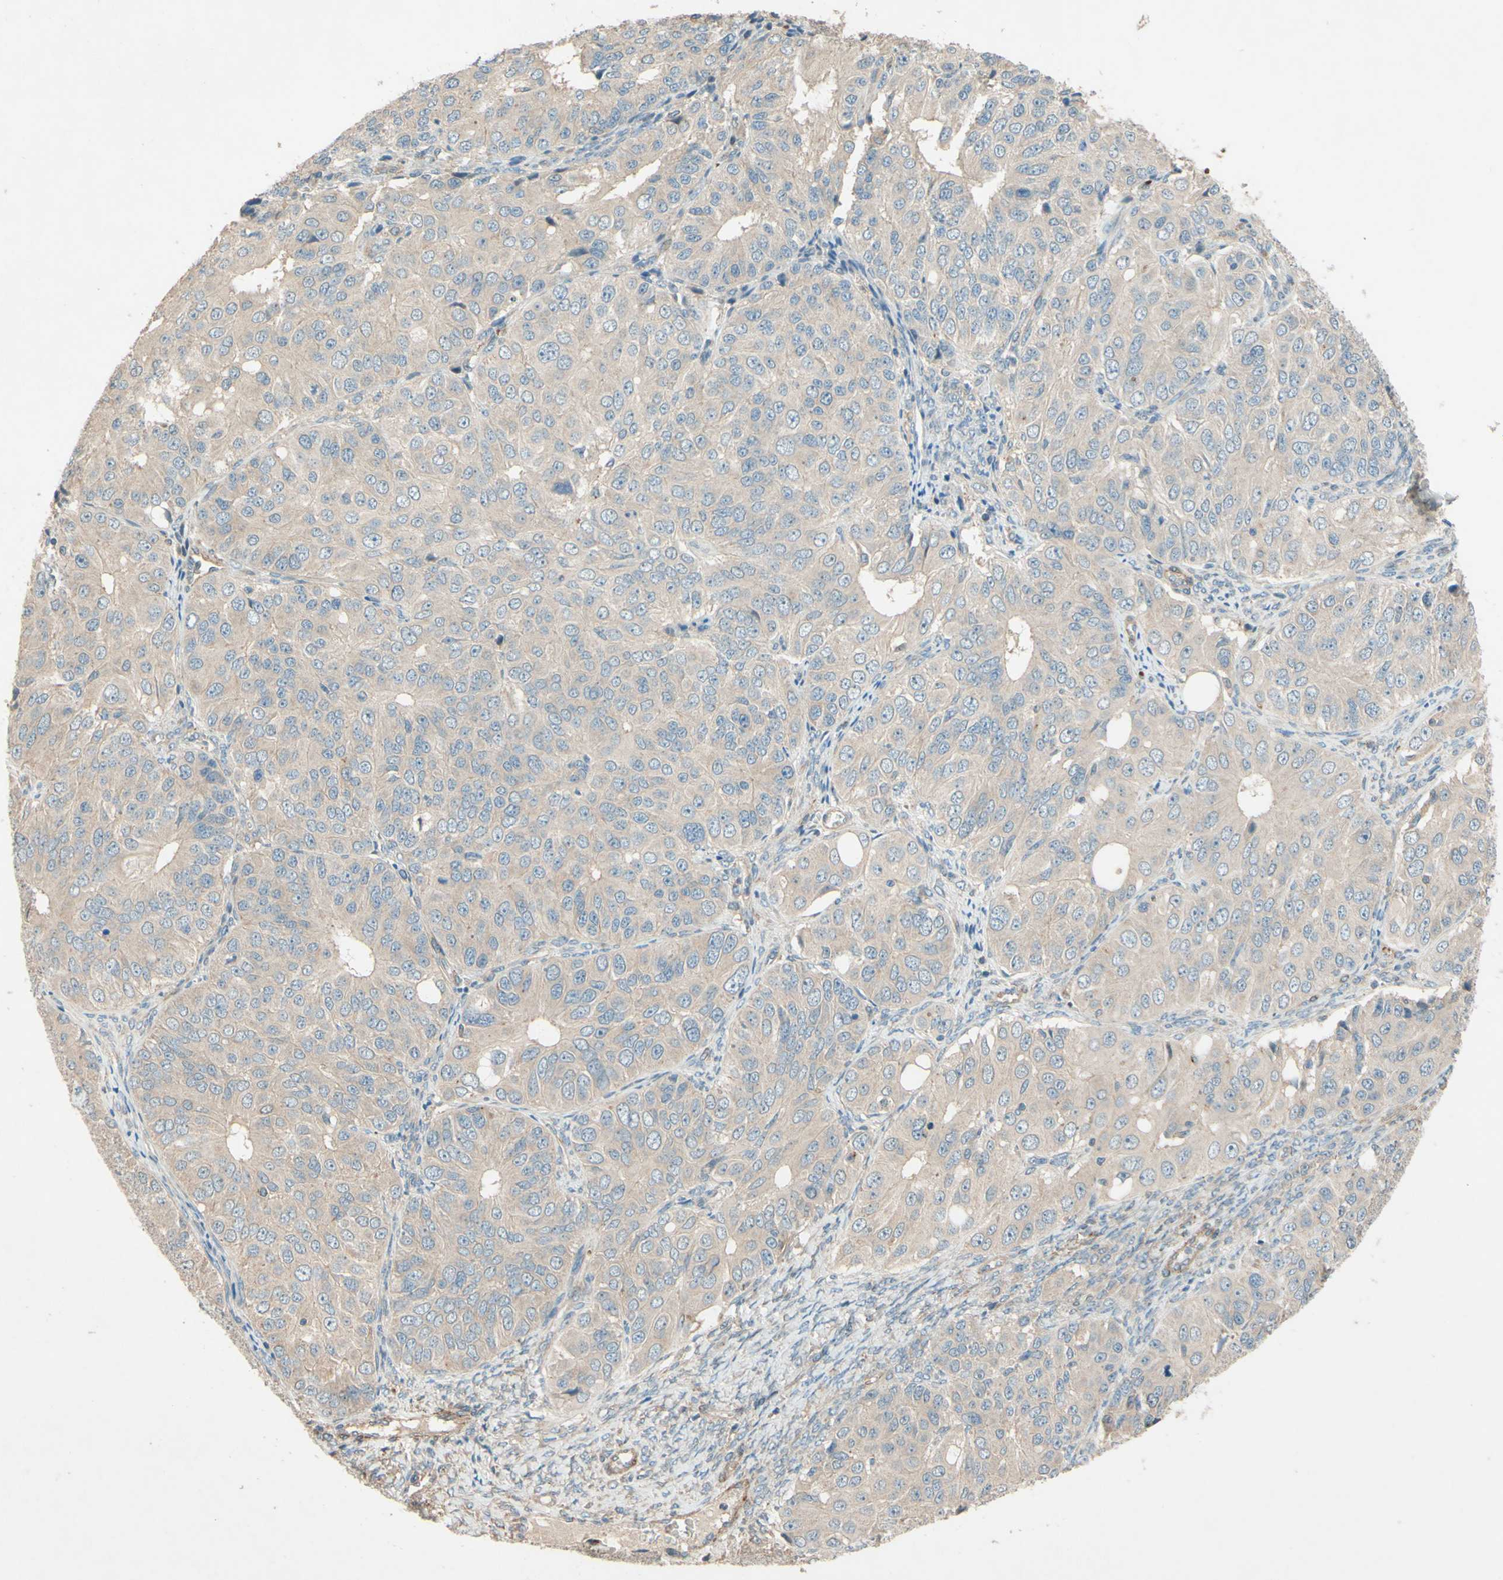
{"staining": {"intensity": "weak", "quantity": ">75%", "location": "cytoplasmic/membranous"}, "tissue": "ovarian cancer", "cell_type": "Tumor cells", "image_type": "cancer", "snomed": [{"axis": "morphology", "description": "Carcinoma, endometroid"}, {"axis": "topography", "description": "Ovary"}], "caption": "Brown immunohistochemical staining in ovarian cancer exhibits weak cytoplasmic/membranous staining in approximately >75% of tumor cells.", "gene": "ADAM17", "patient": {"sex": "female", "age": 51}}